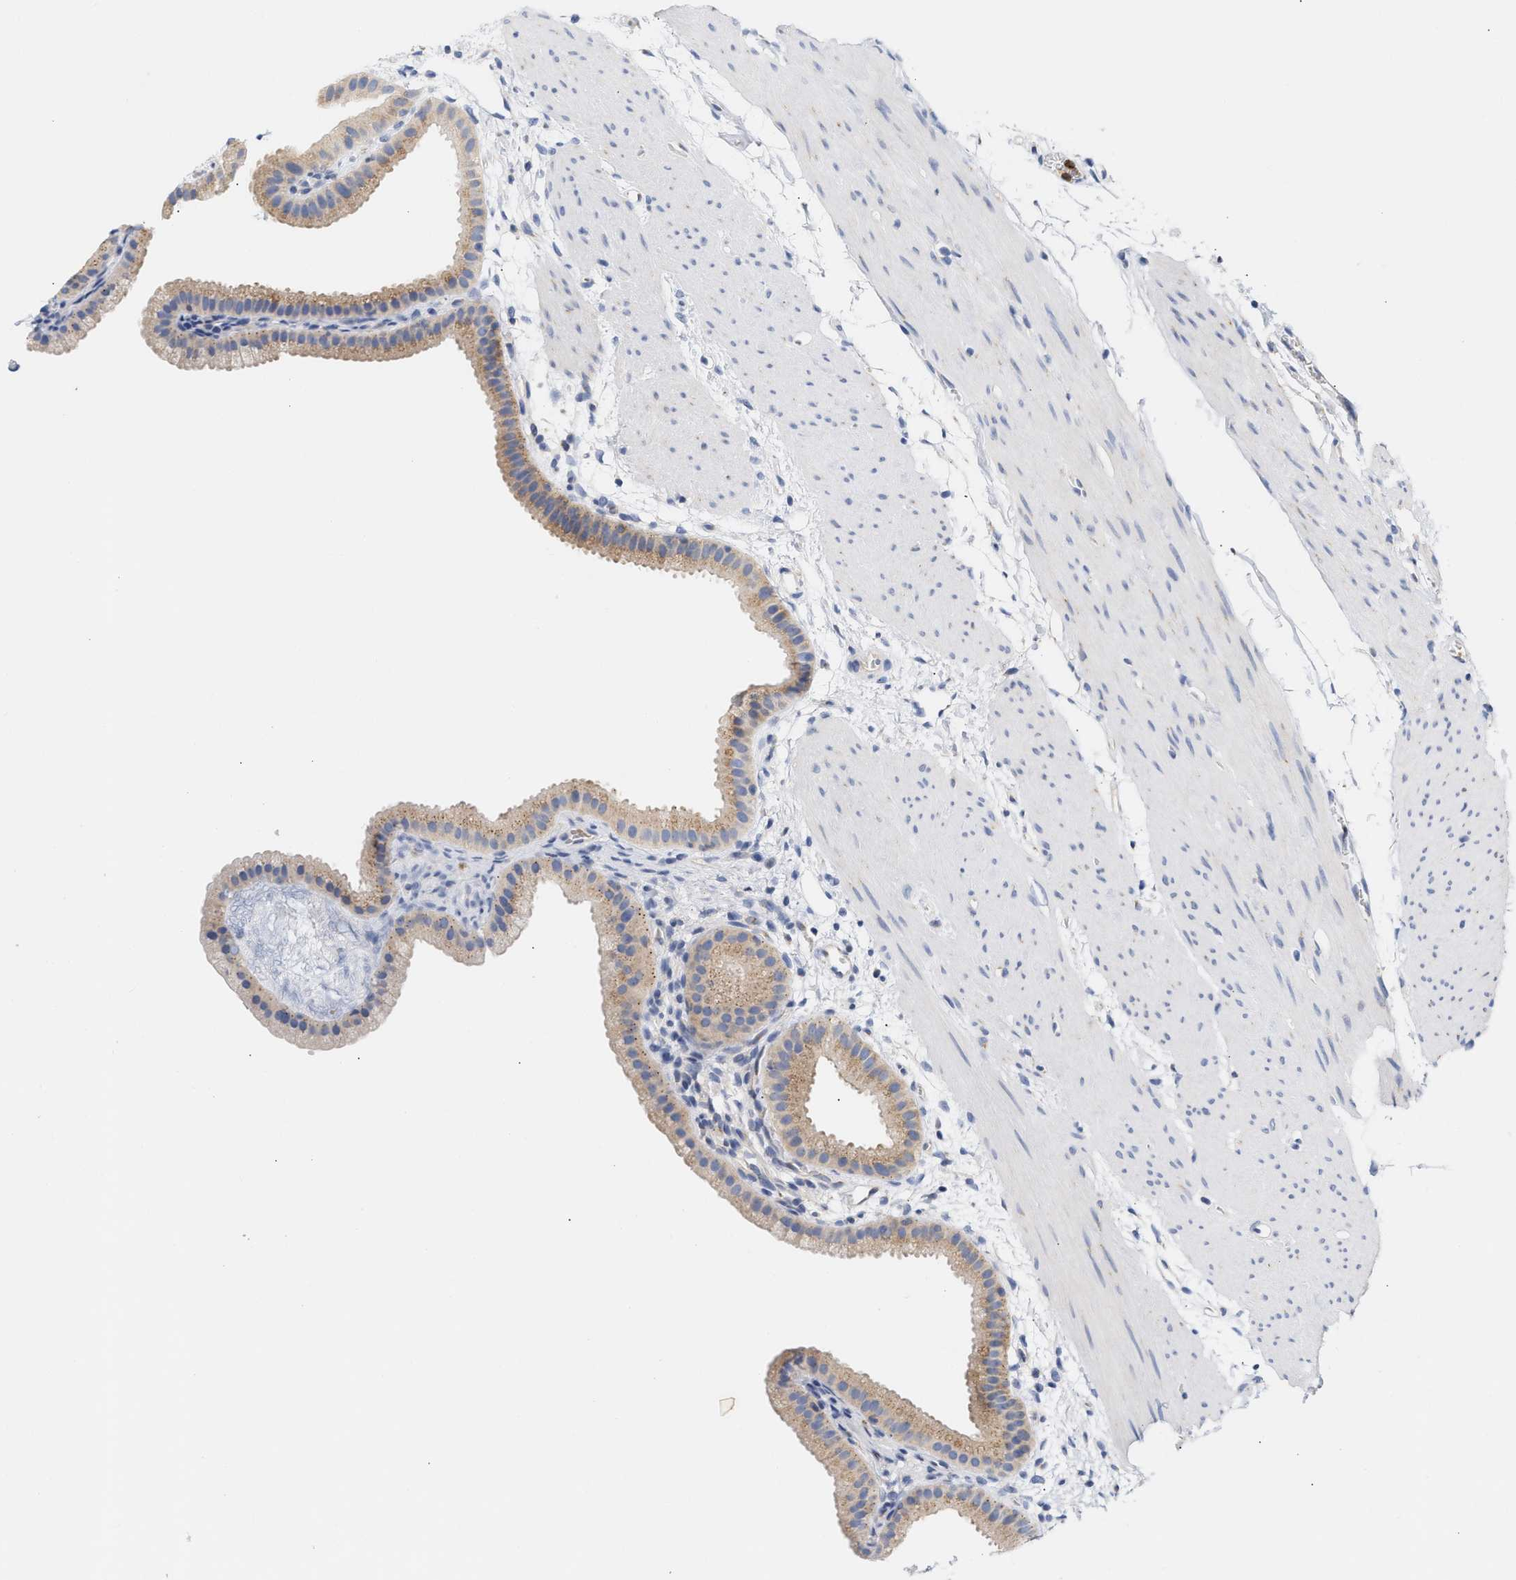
{"staining": {"intensity": "moderate", "quantity": ">75%", "location": "cytoplasmic/membranous"}, "tissue": "gallbladder", "cell_type": "Glandular cells", "image_type": "normal", "snomed": [{"axis": "morphology", "description": "Normal tissue, NOS"}, {"axis": "topography", "description": "Gallbladder"}], "caption": "High-power microscopy captured an immunohistochemistry (IHC) histopathology image of benign gallbladder, revealing moderate cytoplasmic/membranous staining in about >75% of glandular cells.", "gene": "TRIM50", "patient": {"sex": "female", "age": 64}}